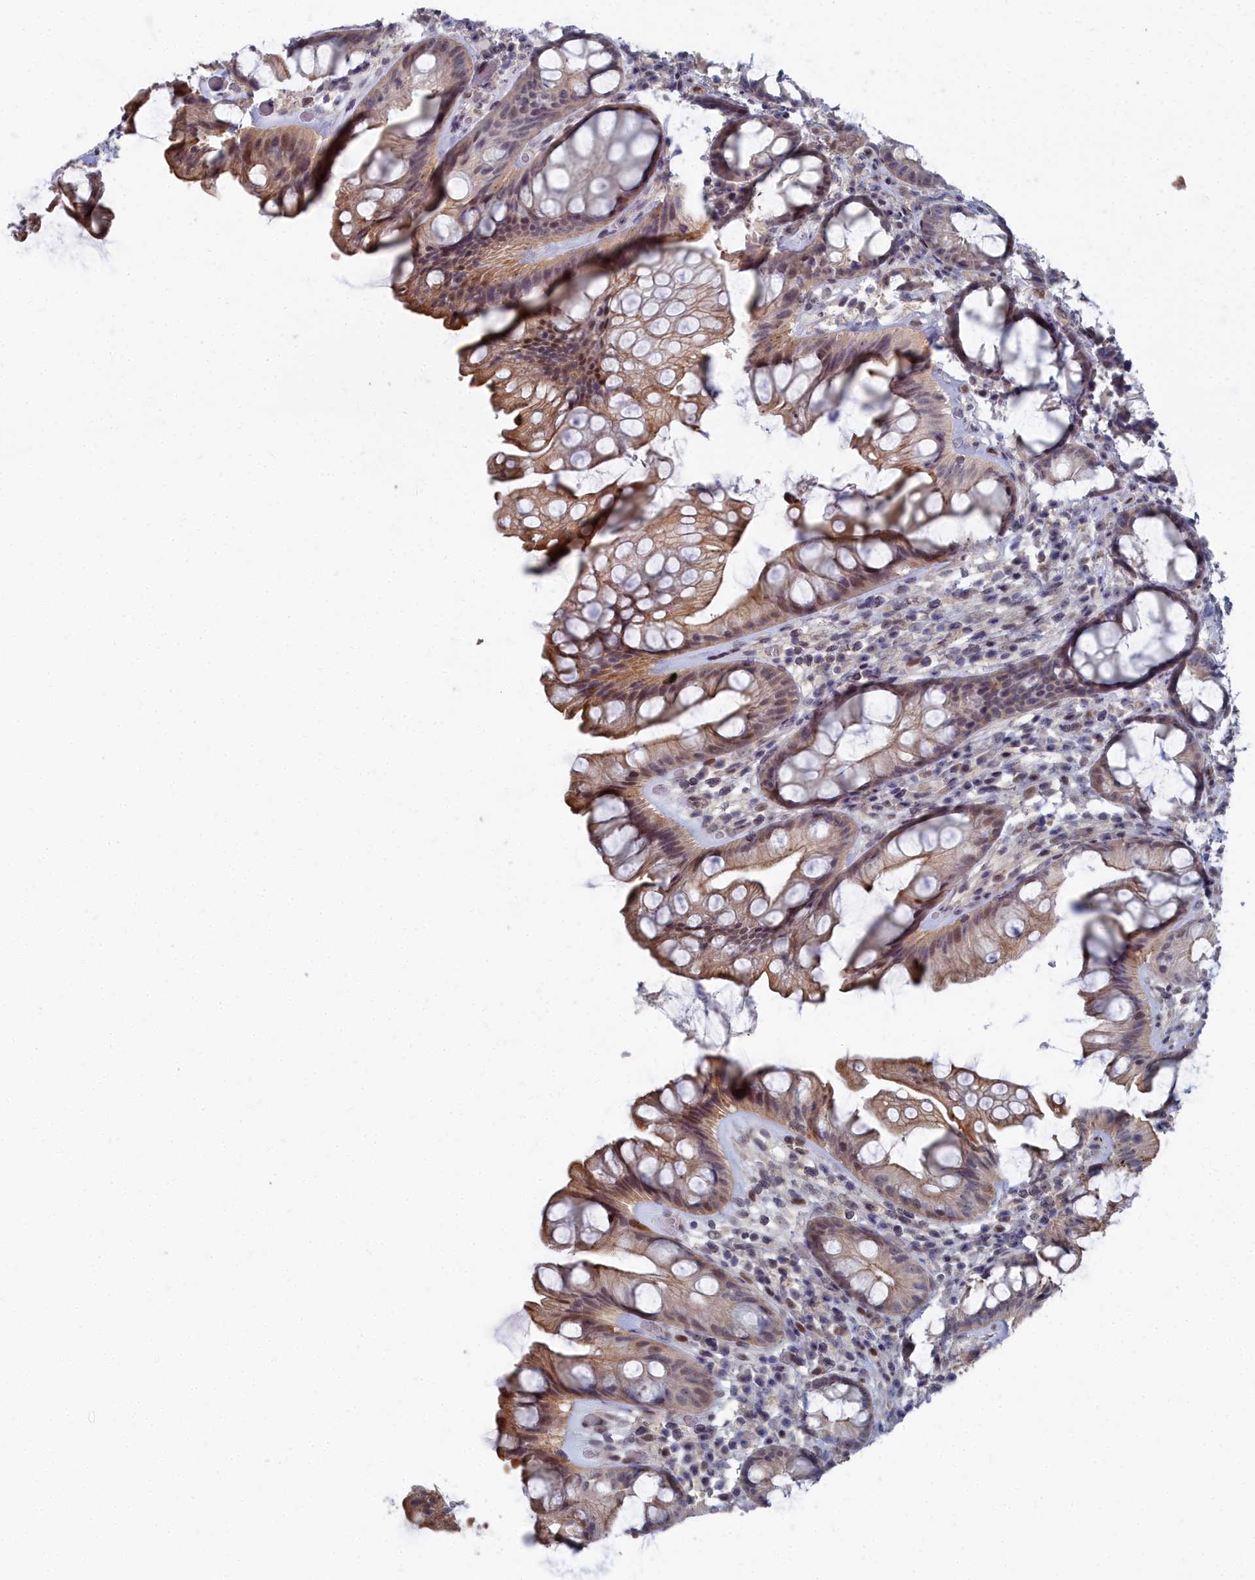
{"staining": {"intensity": "moderate", "quantity": "25%-75%", "location": "cytoplasmic/membranous,nuclear"}, "tissue": "rectum", "cell_type": "Glandular cells", "image_type": "normal", "snomed": [{"axis": "morphology", "description": "Normal tissue, NOS"}, {"axis": "topography", "description": "Rectum"}], "caption": "DAB (3,3'-diaminobenzidine) immunohistochemical staining of benign human rectum displays moderate cytoplasmic/membranous,nuclear protein staining in about 25%-75% of glandular cells.", "gene": "RPS27A", "patient": {"sex": "male", "age": 74}}